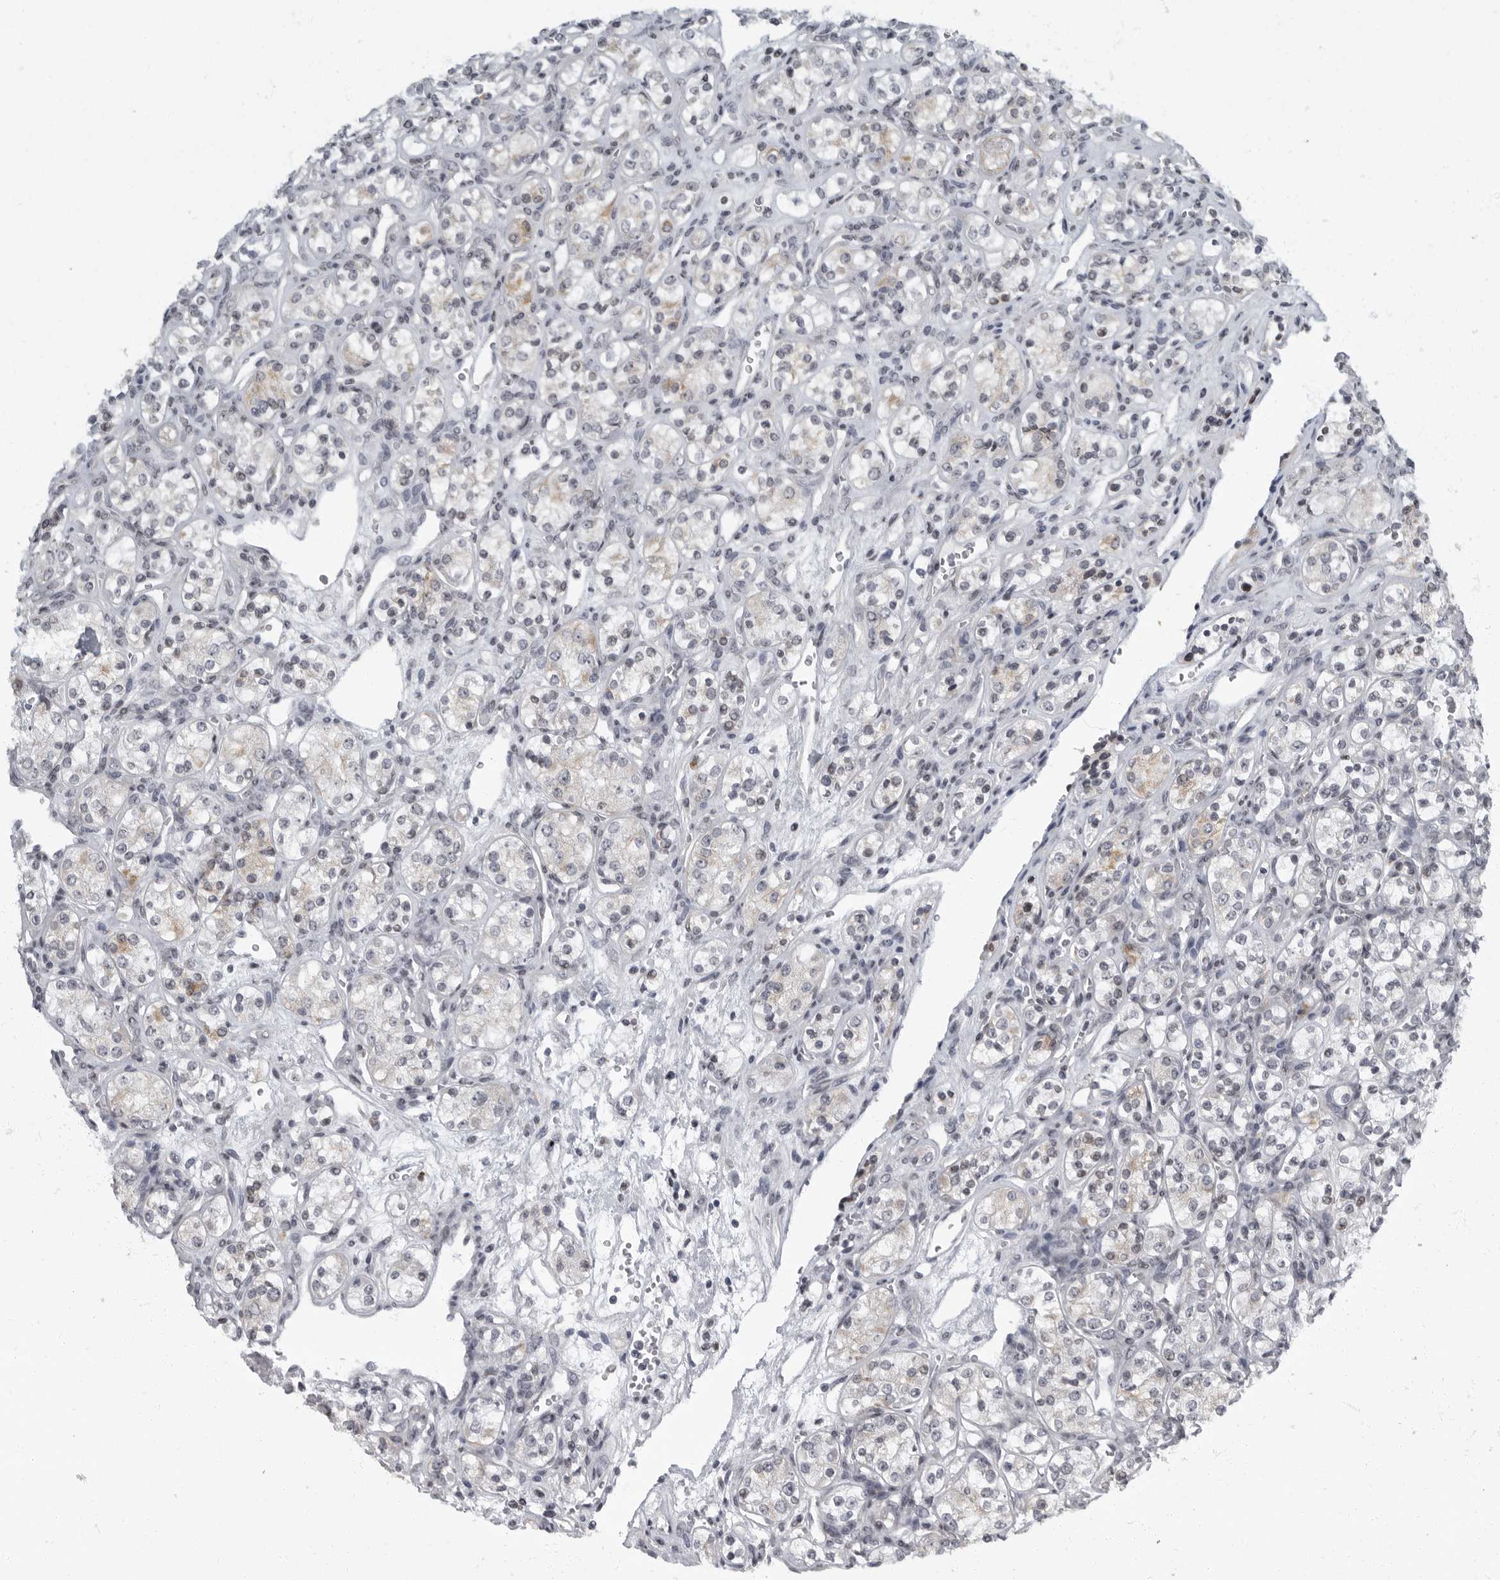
{"staining": {"intensity": "weak", "quantity": "<25%", "location": "cytoplasmic/membranous"}, "tissue": "renal cancer", "cell_type": "Tumor cells", "image_type": "cancer", "snomed": [{"axis": "morphology", "description": "Adenocarcinoma, NOS"}, {"axis": "topography", "description": "Kidney"}], "caption": "Protein analysis of renal cancer (adenocarcinoma) exhibits no significant expression in tumor cells. (Immunohistochemistry (ihc), brightfield microscopy, high magnification).", "gene": "EVI5", "patient": {"sex": "male", "age": 77}}